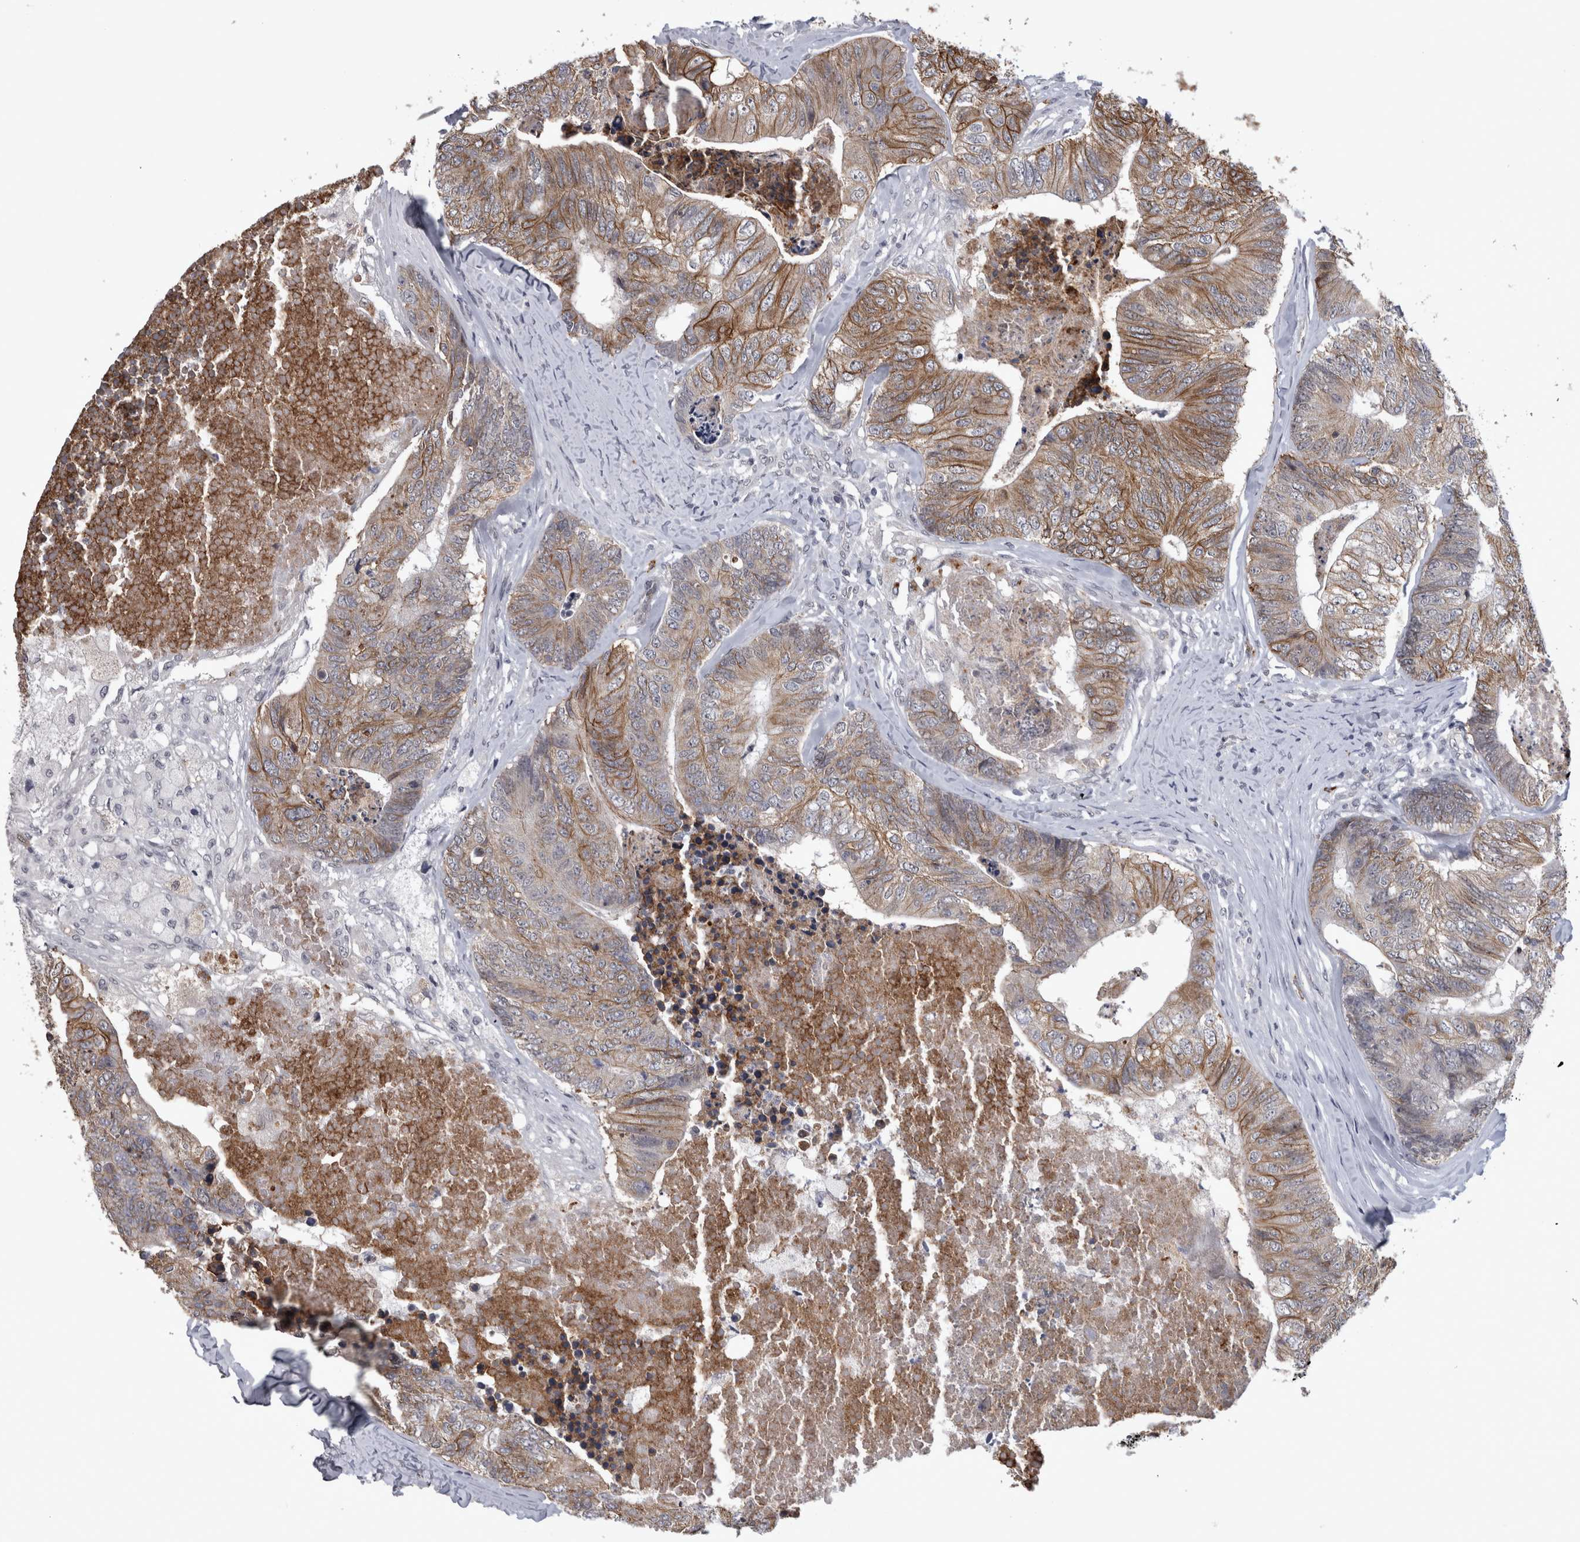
{"staining": {"intensity": "moderate", "quantity": ">75%", "location": "cytoplasmic/membranous"}, "tissue": "colorectal cancer", "cell_type": "Tumor cells", "image_type": "cancer", "snomed": [{"axis": "morphology", "description": "Adenocarcinoma, NOS"}, {"axis": "topography", "description": "Colon"}], "caption": "A micrograph of human colorectal adenocarcinoma stained for a protein exhibits moderate cytoplasmic/membranous brown staining in tumor cells. (DAB (3,3'-diaminobenzidine) IHC with brightfield microscopy, high magnification).", "gene": "PEBP4", "patient": {"sex": "female", "age": 67}}